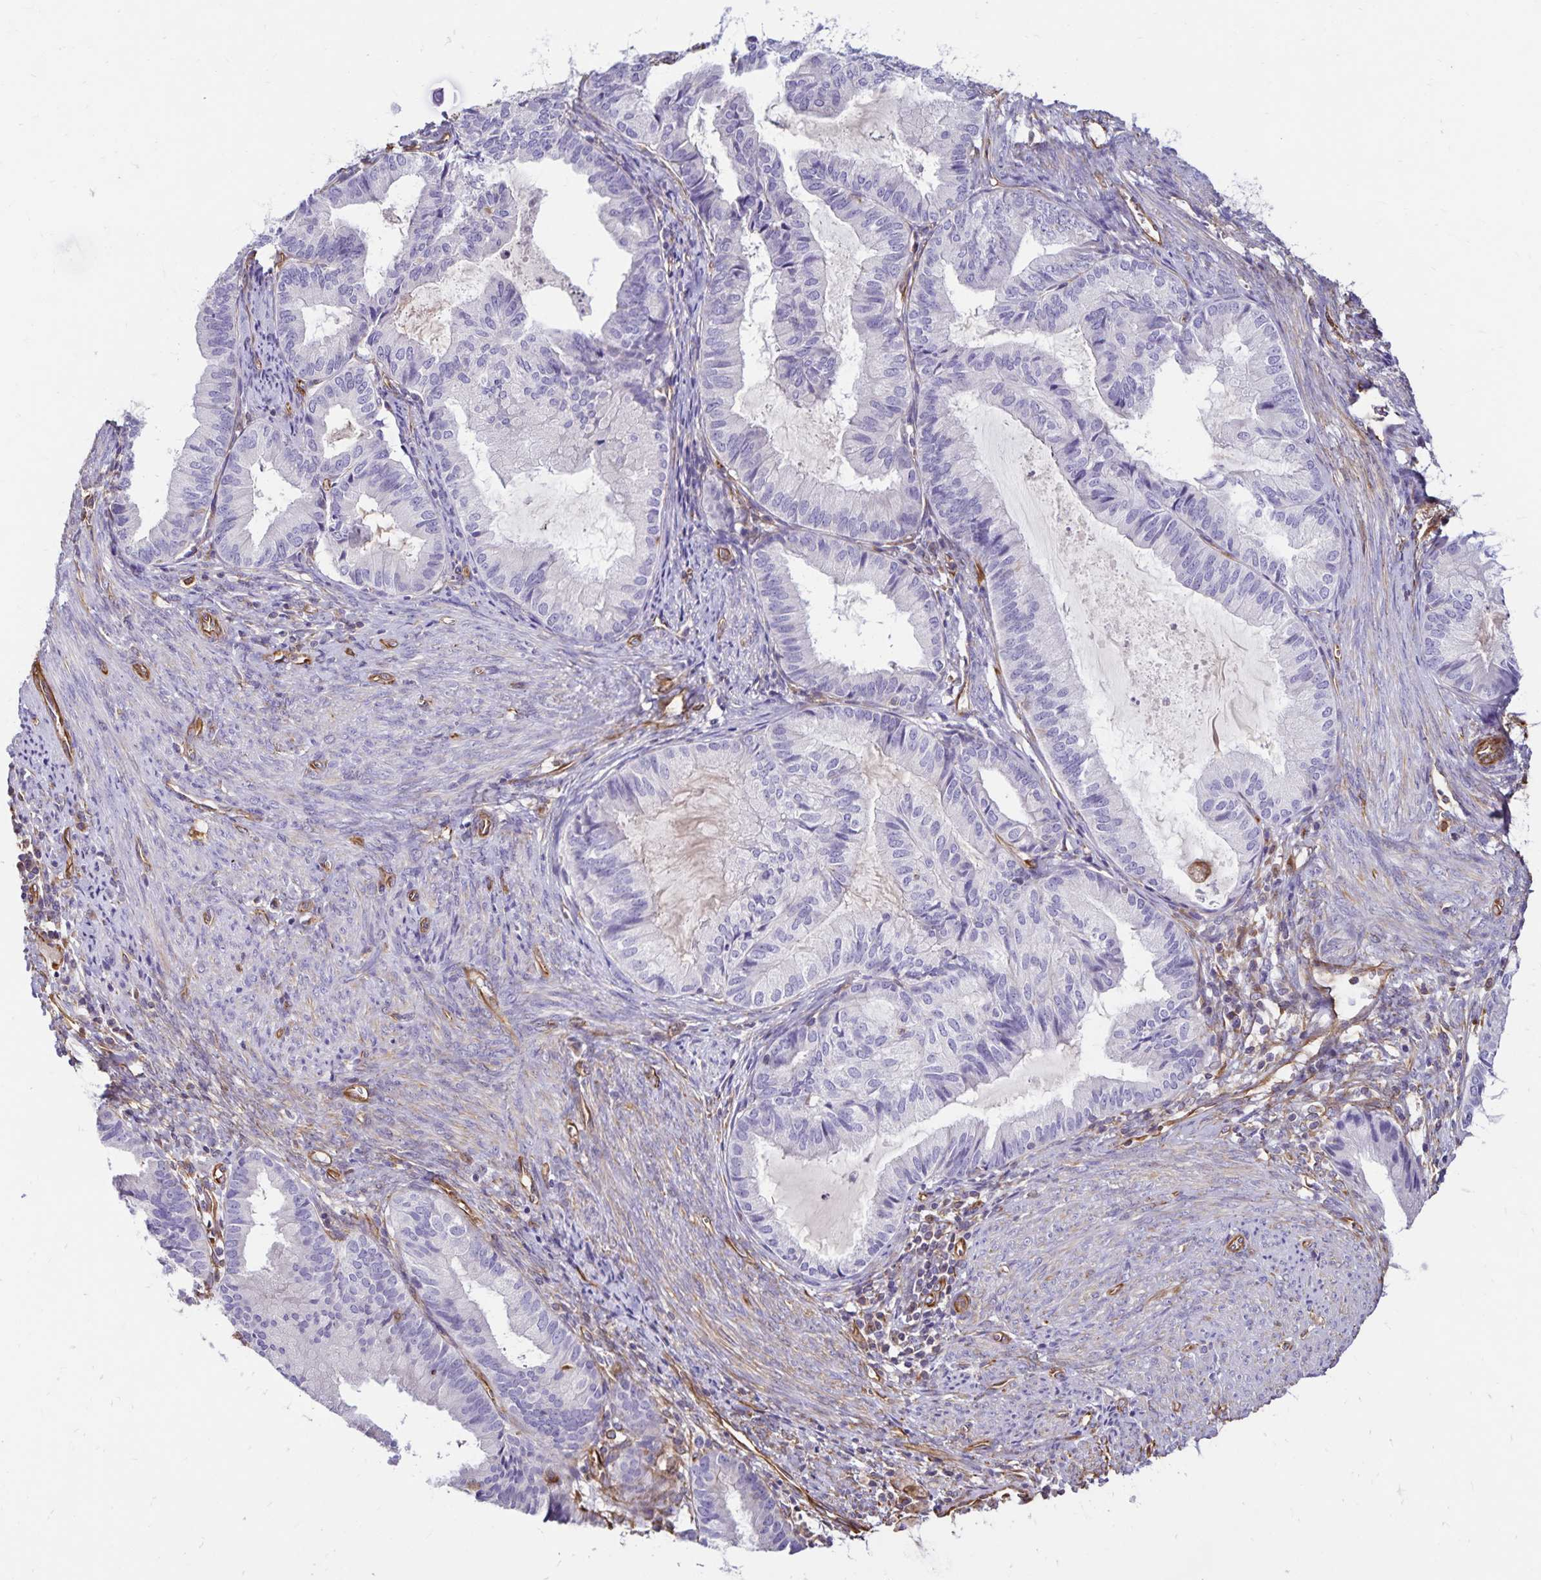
{"staining": {"intensity": "negative", "quantity": "none", "location": "none"}, "tissue": "endometrial cancer", "cell_type": "Tumor cells", "image_type": "cancer", "snomed": [{"axis": "morphology", "description": "Adenocarcinoma, NOS"}, {"axis": "topography", "description": "Endometrium"}], "caption": "Immunohistochemistry (IHC) image of neoplastic tissue: adenocarcinoma (endometrial) stained with DAB displays no significant protein positivity in tumor cells.", "gene": "TRPV6", "patient": {"sex": "female", "age": 86}}